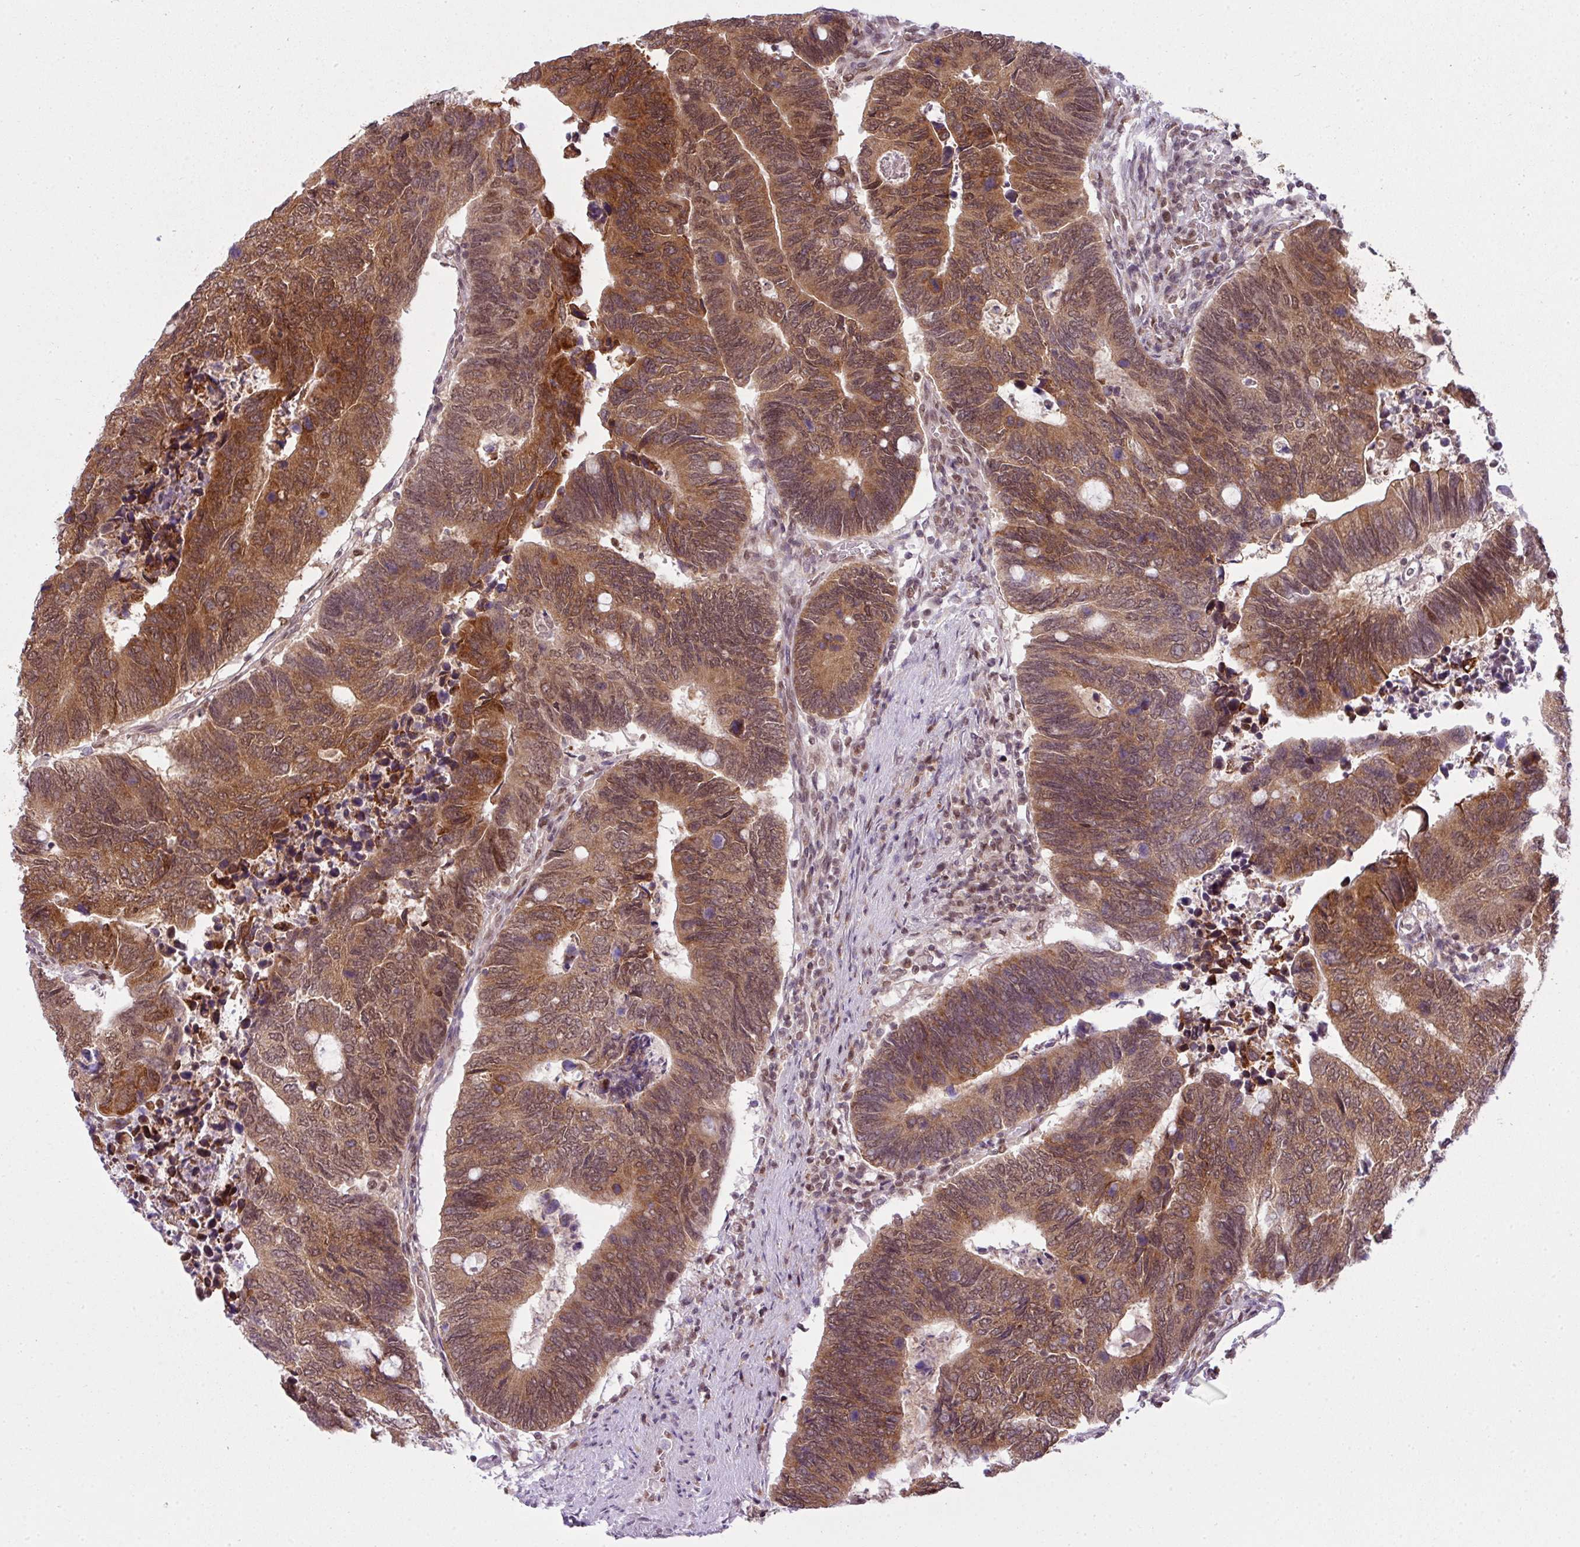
{"staining": {"intensity": "moderate", "quantity": ">75%", "location": "cytoplasmic/membranous,nuclear"}, "tissue": "colorectal cancer", "cell_type": "Tumor cells", "image_type": "cancer", "snomed": [{"axis": "morphology", "description": "Adenocarcinoma, NOS"}, {"axis": "topography", "description": "Colon"}], "caption": "IHC of colorectal adenocarcinoma exhibits medium levels of moderate cytoplasmic/membranous and nuclear staining in approximately >75% of tumor cells.", "gene": "ARL6IP4", "patient": {"sex": "male", "age": 87}}